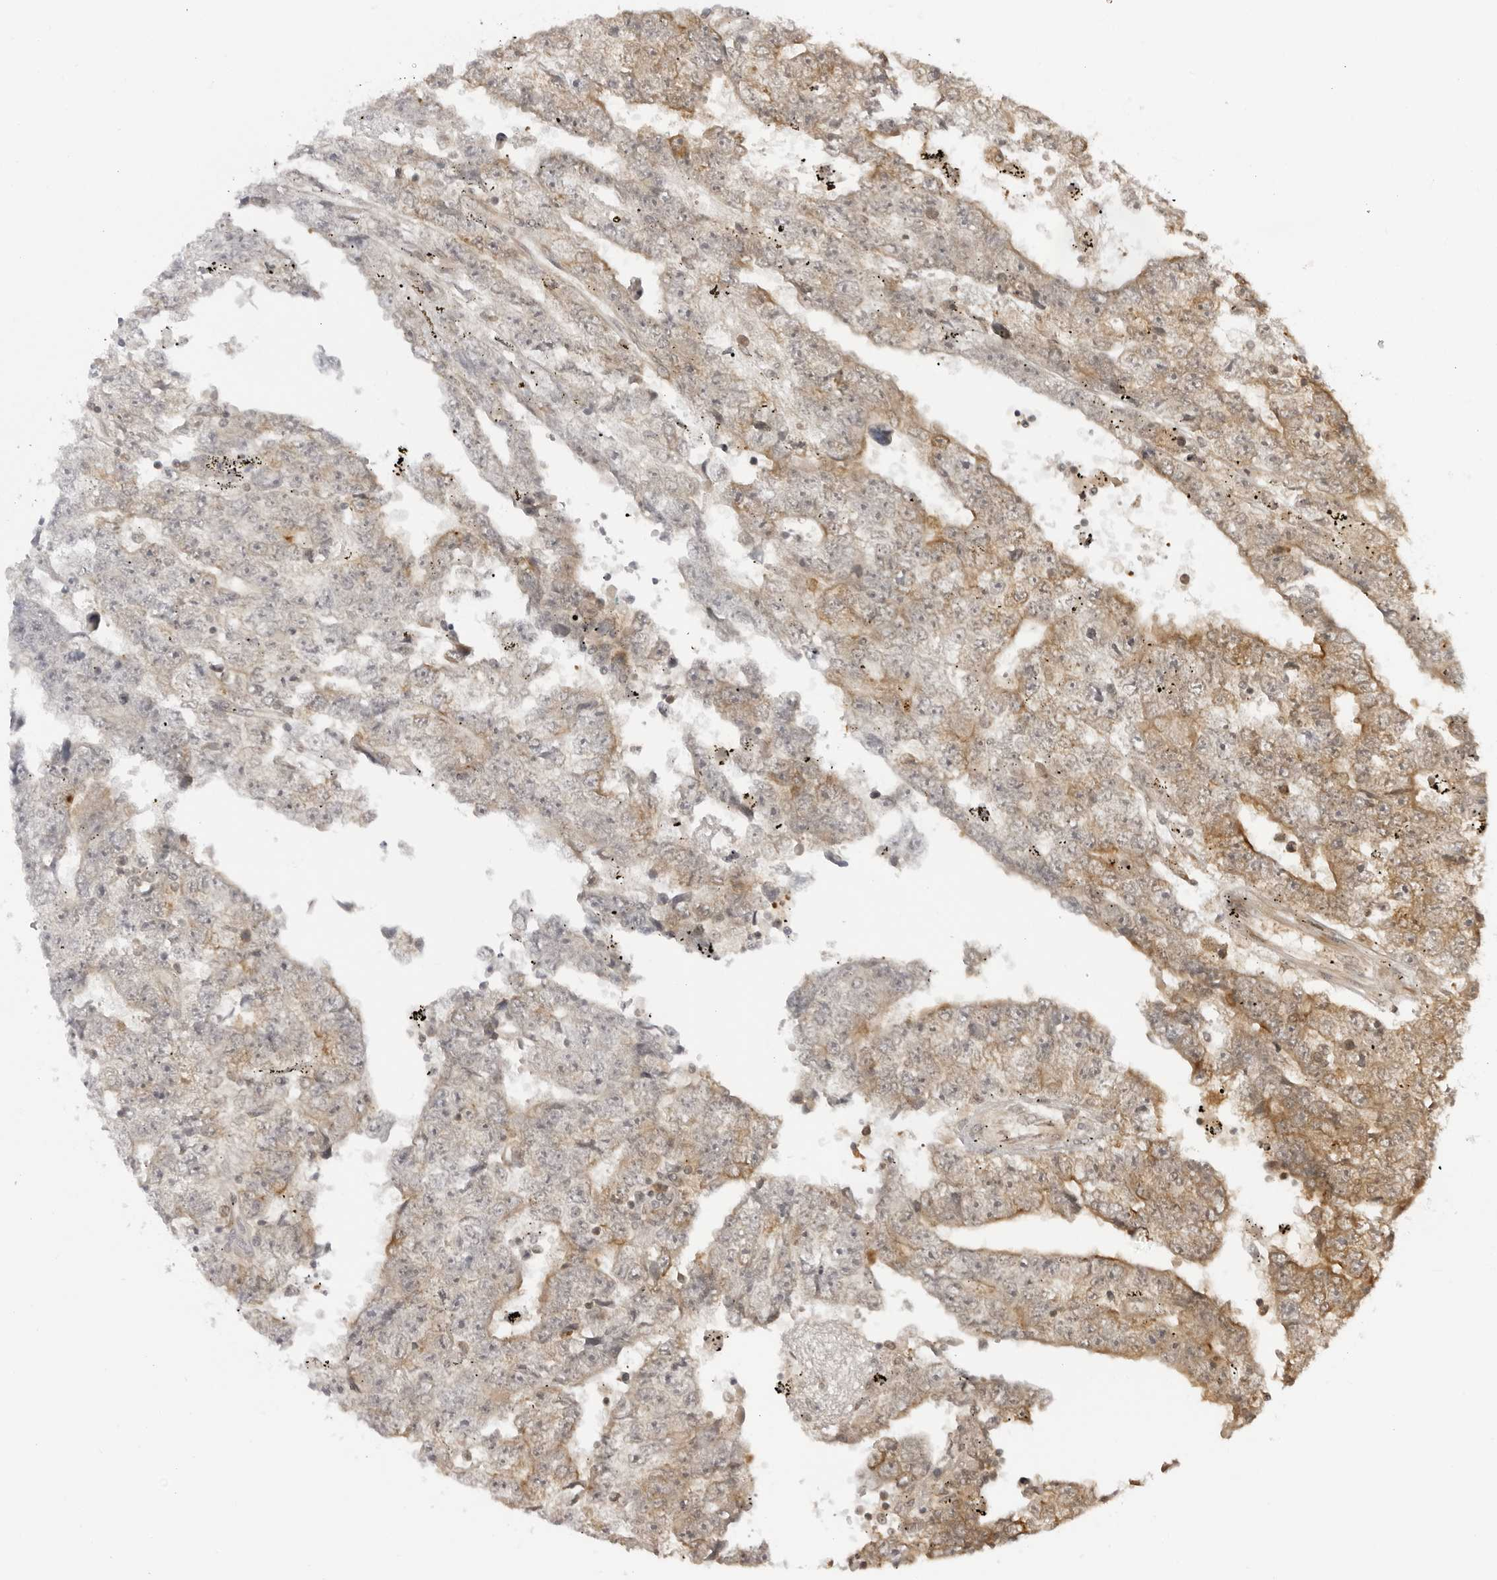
{"staining": {"intensity": "moderate", "quantity": "<25%", "location": "cytoplasmic/membranous"}, "tissue": "testis cancer", "cell_type": "Tumor cells", "image_type": "cancer", "snomed": [{"axis": "morphology", "description": "Carcinoma, Embryonal, NOS"}, {"axis": "topography", "description": "Testis"}], "caption": "A high-resolution histopathology image shows immunohistochemistry staining of embryonal carcinoma (testis), which demonstrates moderate cytoplasmic/membranous staining in about <25% of tumor cells.", "gene": "PRRC2C", "patient": {"sex": "male", "age": 25}}